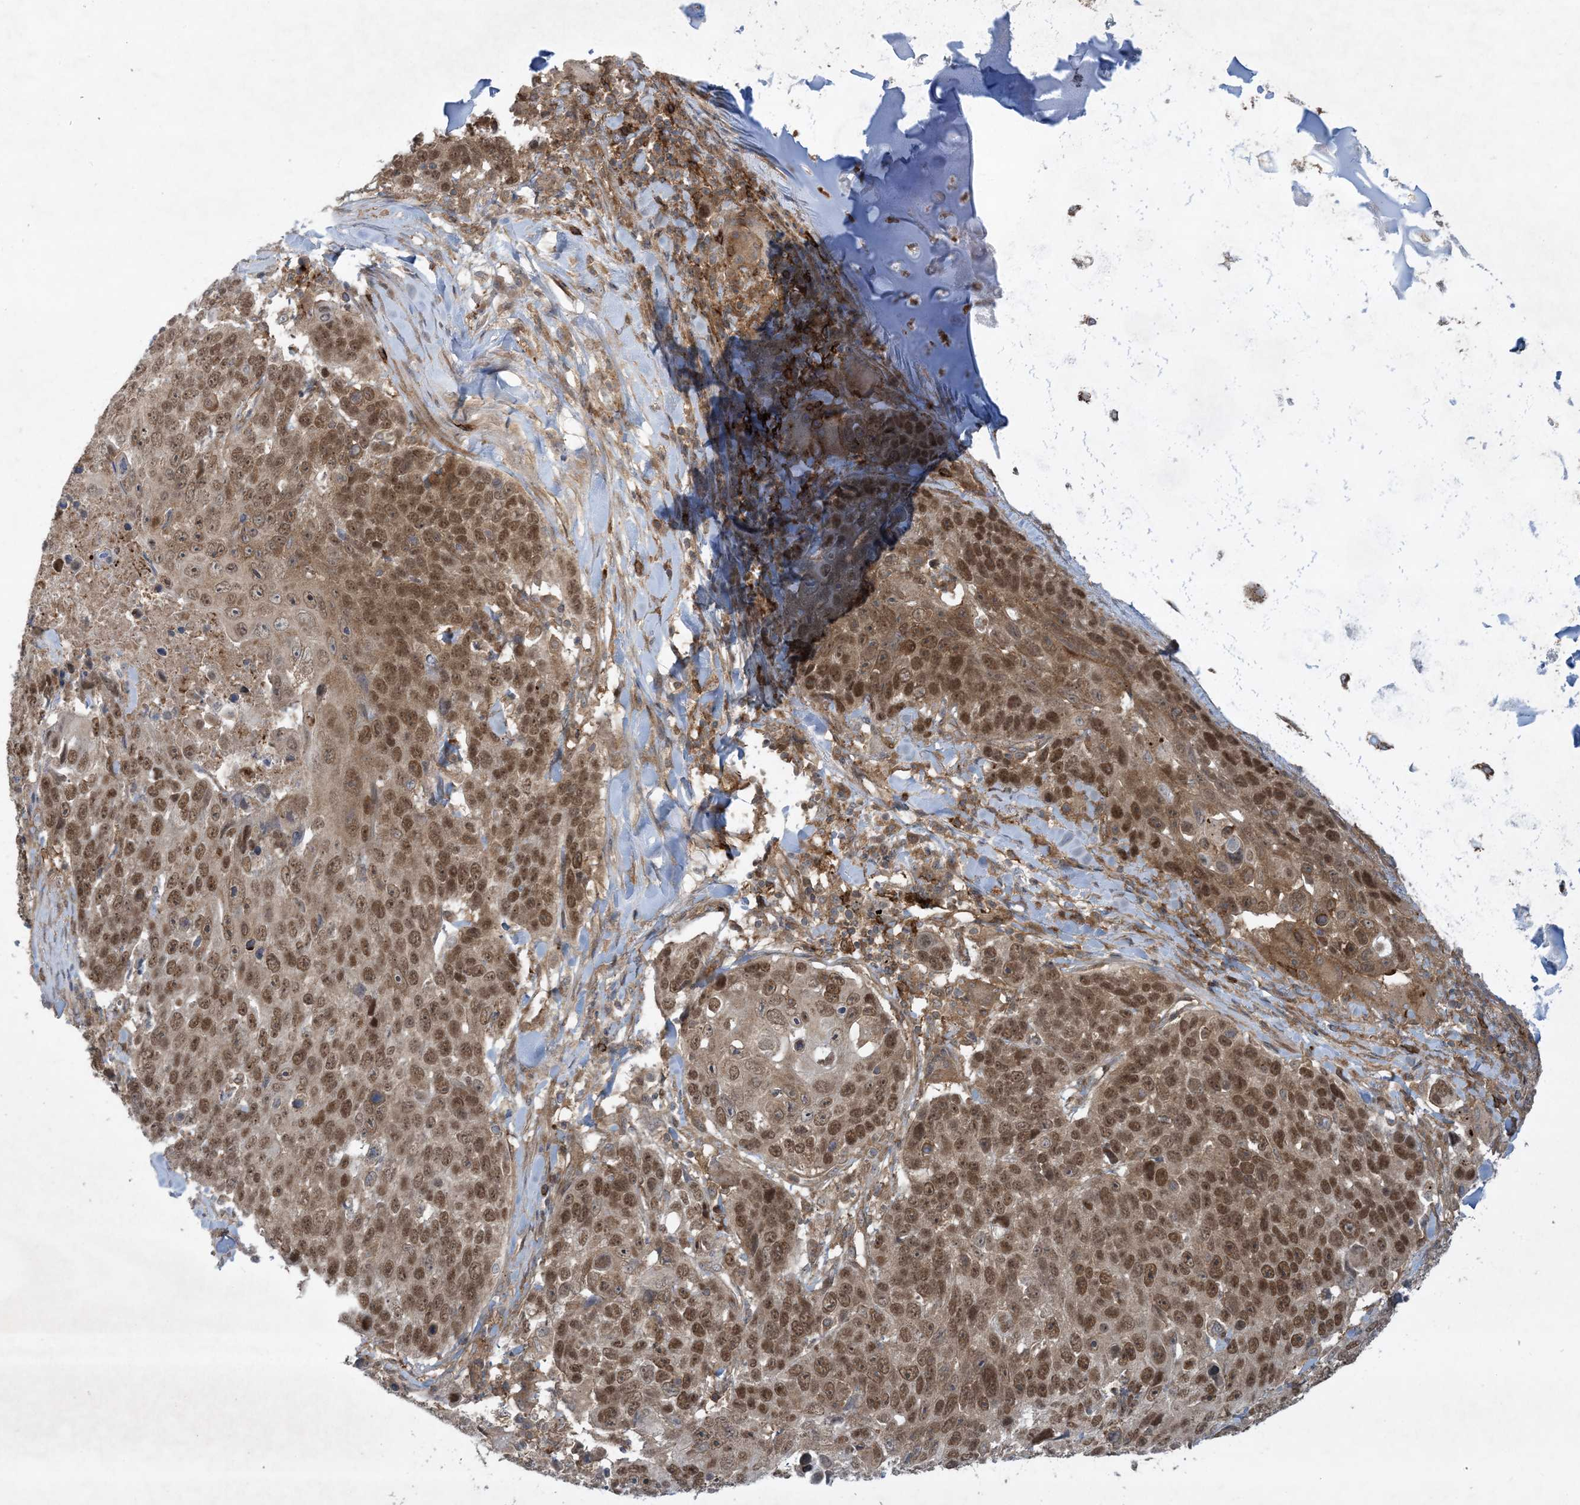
{"staining": {"intensity": "moderate", "quantity": ">75%", "location": "nuclear"}, "tissue": "lung cancer", "cell_type": "Tumor cells", "image_type": "cancer", "snomed": [{"axis": "morphology", "description": "Squamous cell carcinoma, NOS"}, {"axis": "topography", "description": "Lung"}], "caption": "IHC micrograph of neoplastic tissue: squamous cell carcinoma (lung) stained using immunohistochemistry demonstrates medium levels of moderate protein expression localized specifically in the nuclear of tumor cells, appearing as a nuclear brown color.", "gene": "STAM2", "patient": {"sex": "male", "age": 66}}